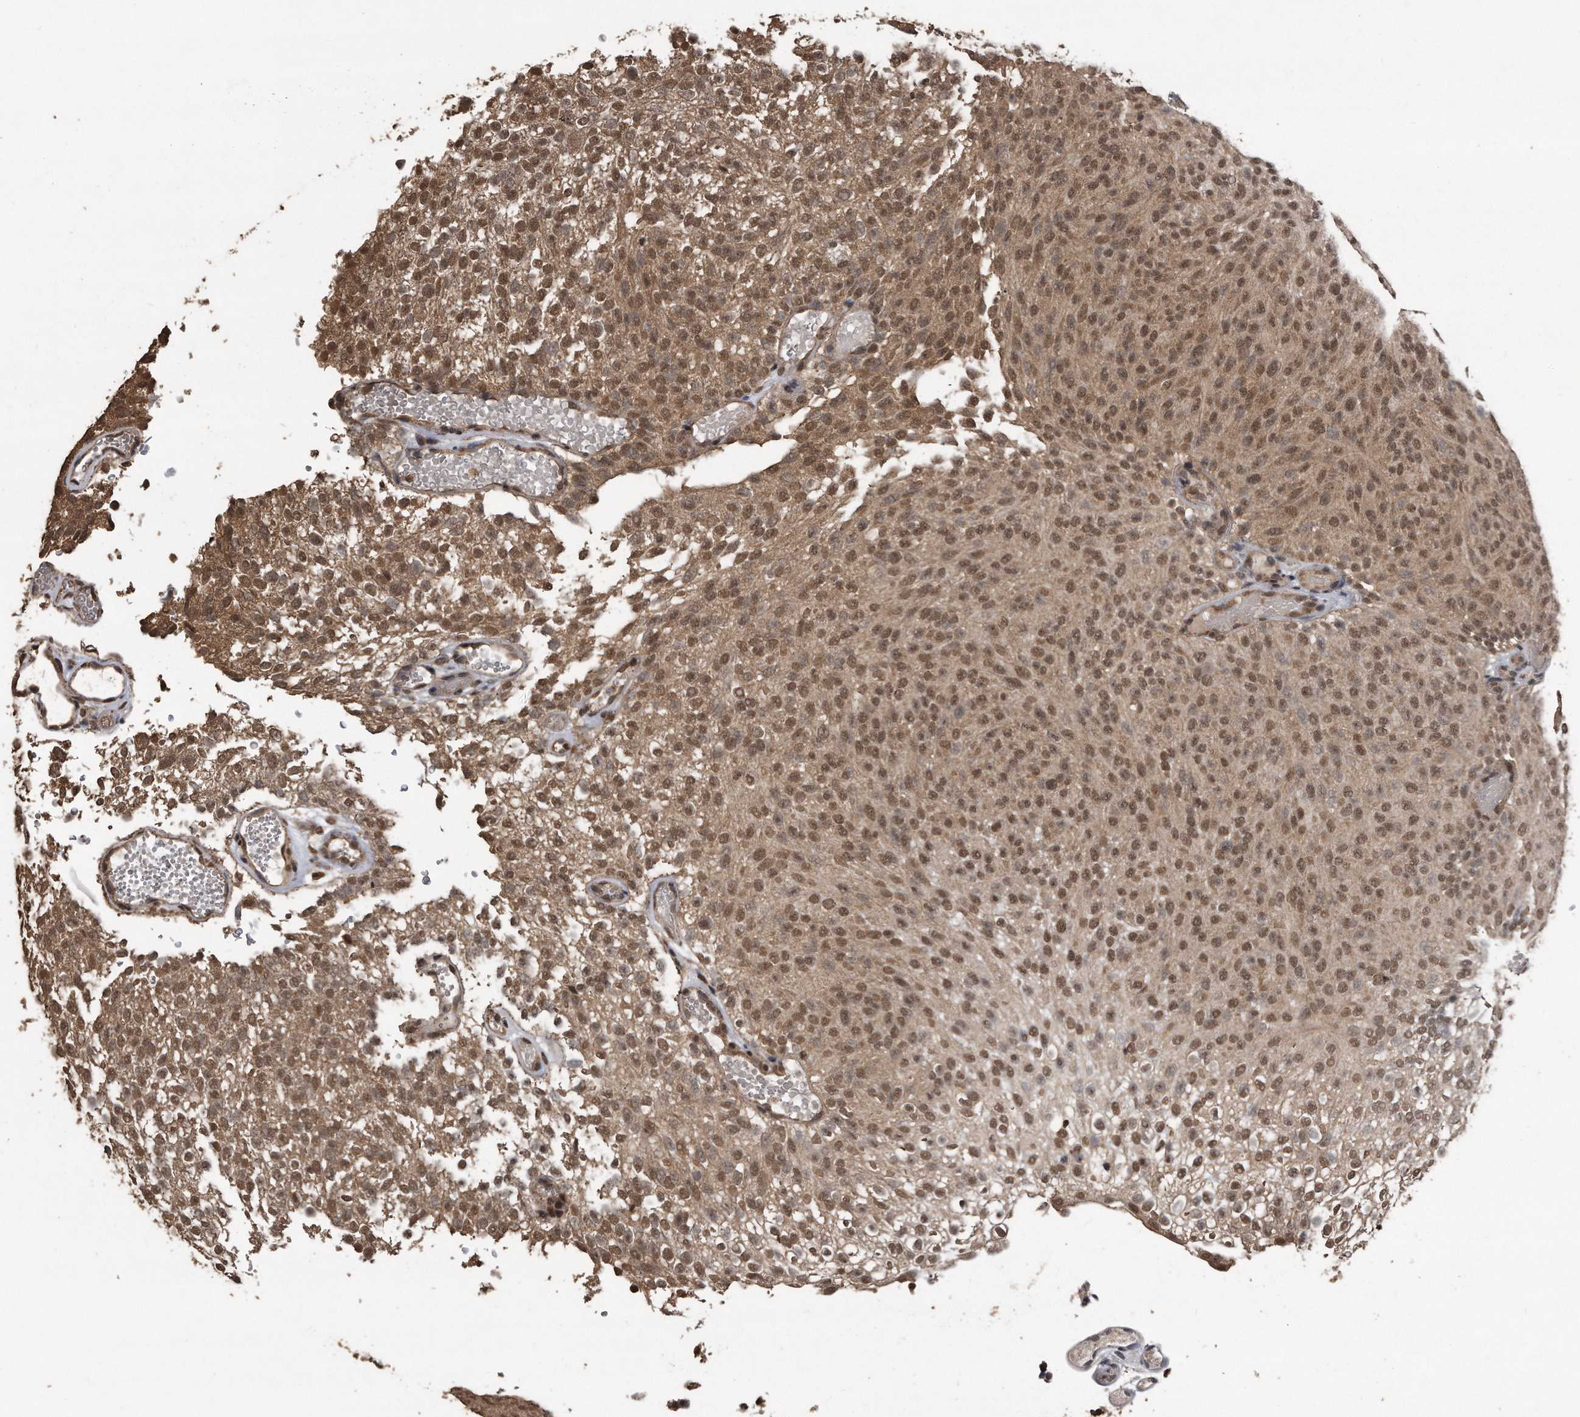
{"staining": {"intensity": "moderate", "quantity": ">75%", "location": "cytoplasmic/membranous,nuclear"}, "tissue": "urothelial cancer", "cell_type": "Tumor cells", "image_type": "cancer", "snomed": [{"axis": "morphology", "description": "Urothelial carcinoma, Low grade"}, {"axis": "topography", "description": "Urinary bladder"}], "caption": "Human urothelial cancer stained with a protein marker reveals moderate staining in tumor cells.", "gene": "CRYZL1", "patient": {"sex": "male", "age": 78}}